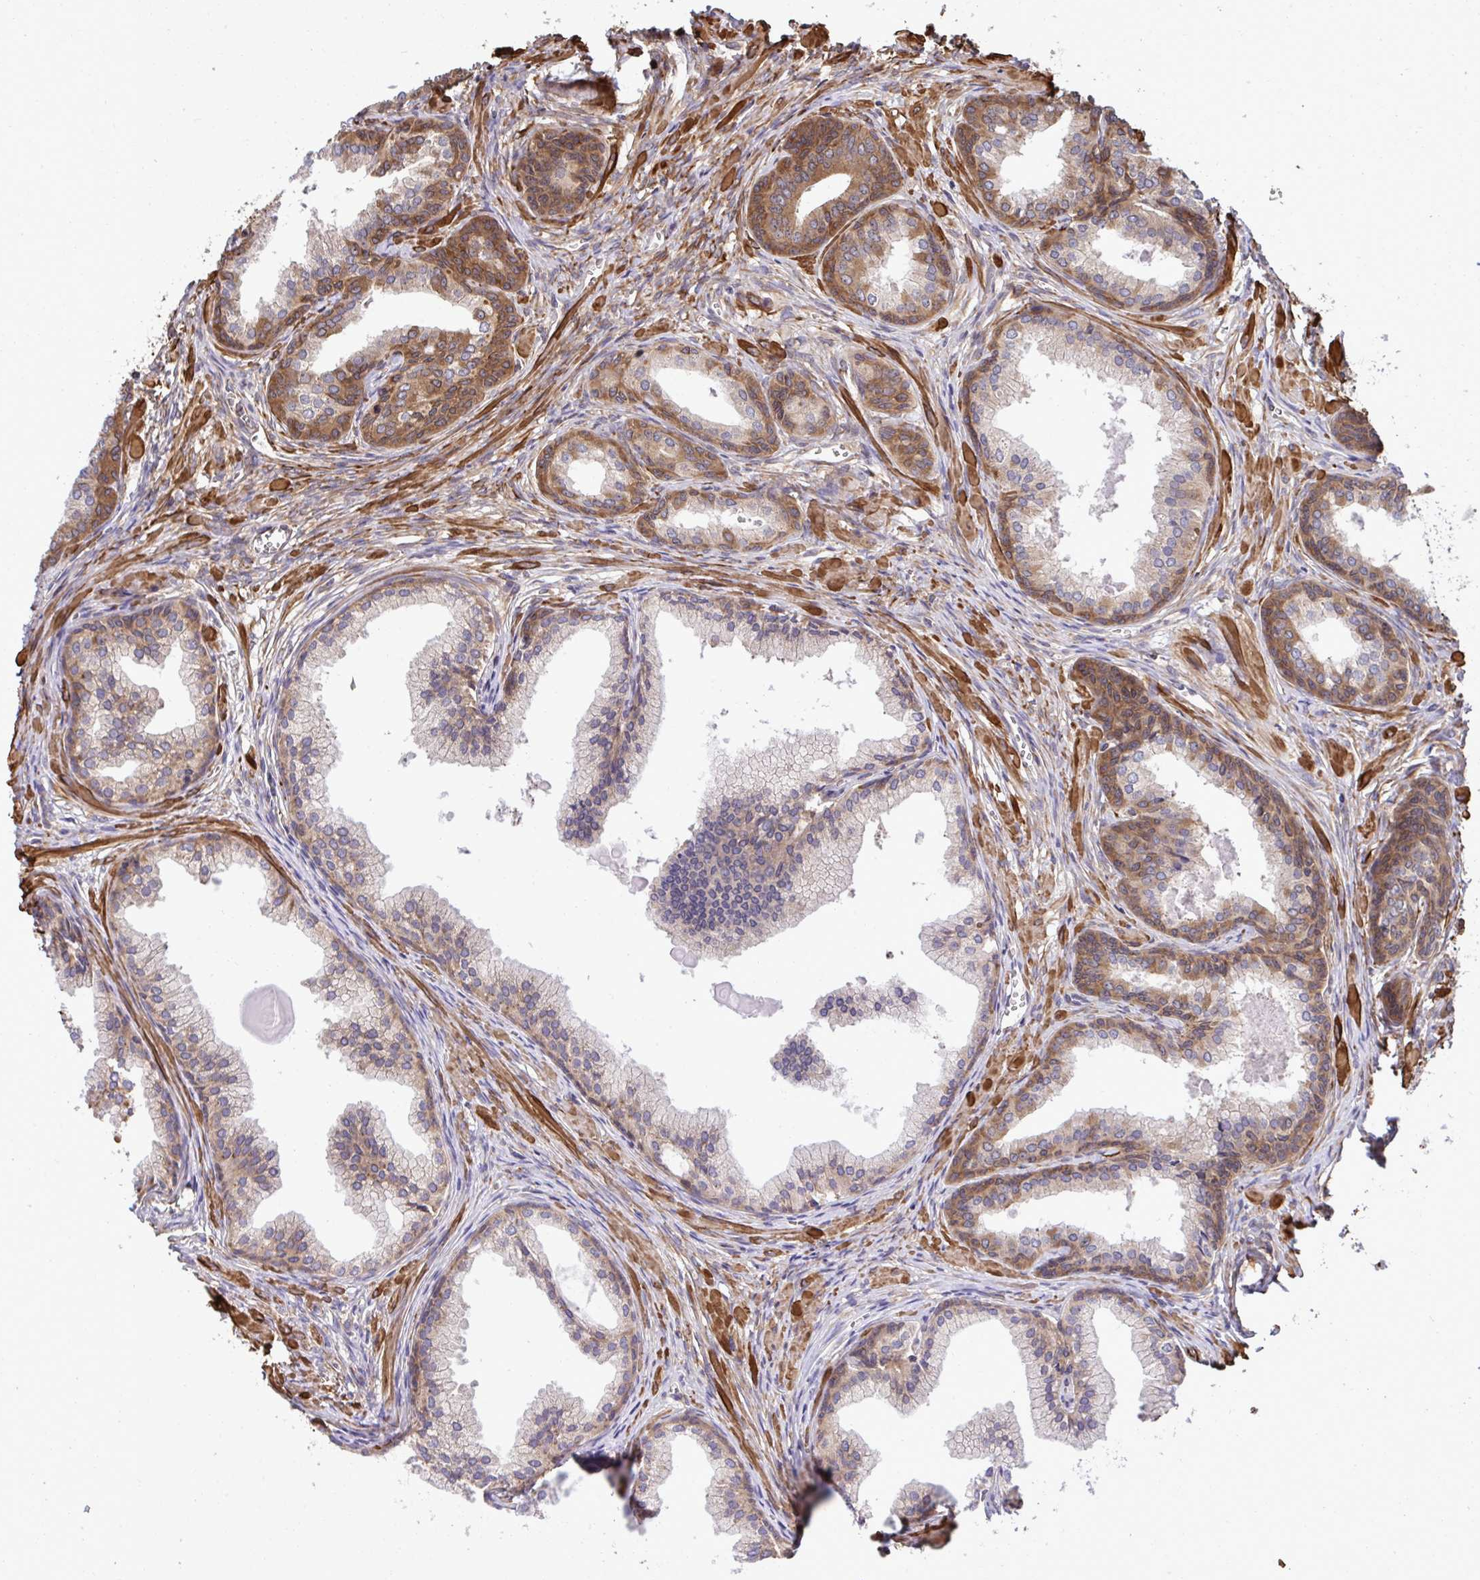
{"staining": {"intensity": "moderate", "quantity": ">75%", "location": "cytoplasmic/membranous"}, "tissue": "prostate cancer", "cell_type": "Tumor cells", "image_type": "cancer", "snomed": [{"axis": "morphology", "description": "Adenocarcinoma, High grade"}, {"axis": "topography", "description": "Prostate"}], "caption": "Adenocarcinoma (high-grade) (prostate) stained with a brown dye exhibits moderate cytoplasmic/membranous positive expression in about >75% of tumor cells.", "gene": "RPS15", "patient": {"sex": "male", "age": 68}}